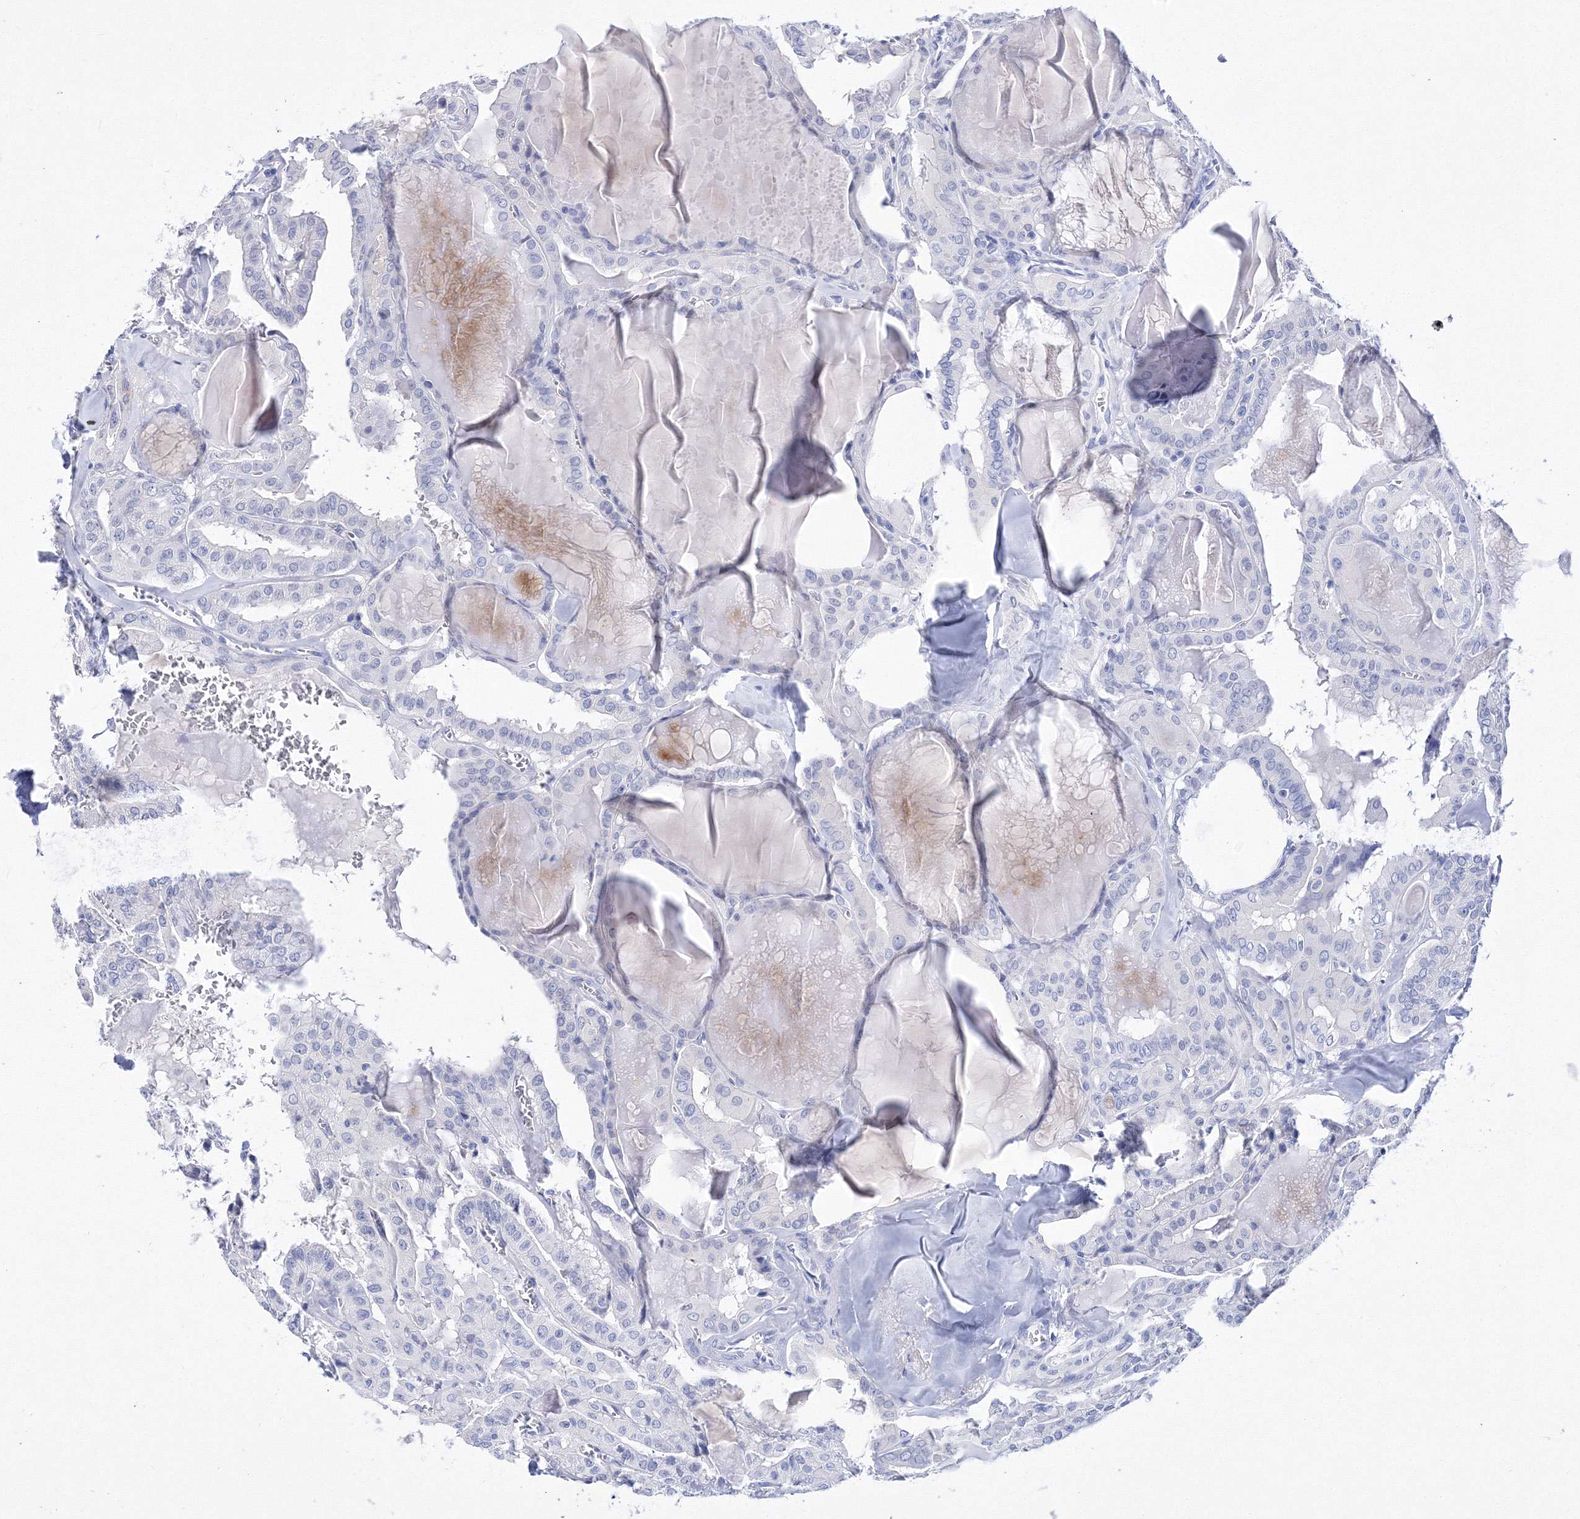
{"staining": {"intensity": "negative", "quantity": "none", "location": "none"}, "tissue": "thyroid cancer", "cell_type": "Tumor cells", "image_type": "cancer", "snomed": [{"axis": "morphology", "description": "Papillary adenocarcinoma, NOS"}, {"axis": "topography", "description": "Thyroid gland"}], "caption": "Human thyroid papillary adenocarcinoma stained for a protein using immunohistochemistry exhibits no expression in tumor cells.", "gene": "GPN1", "patient": {"sex": "male", "age": 52}}